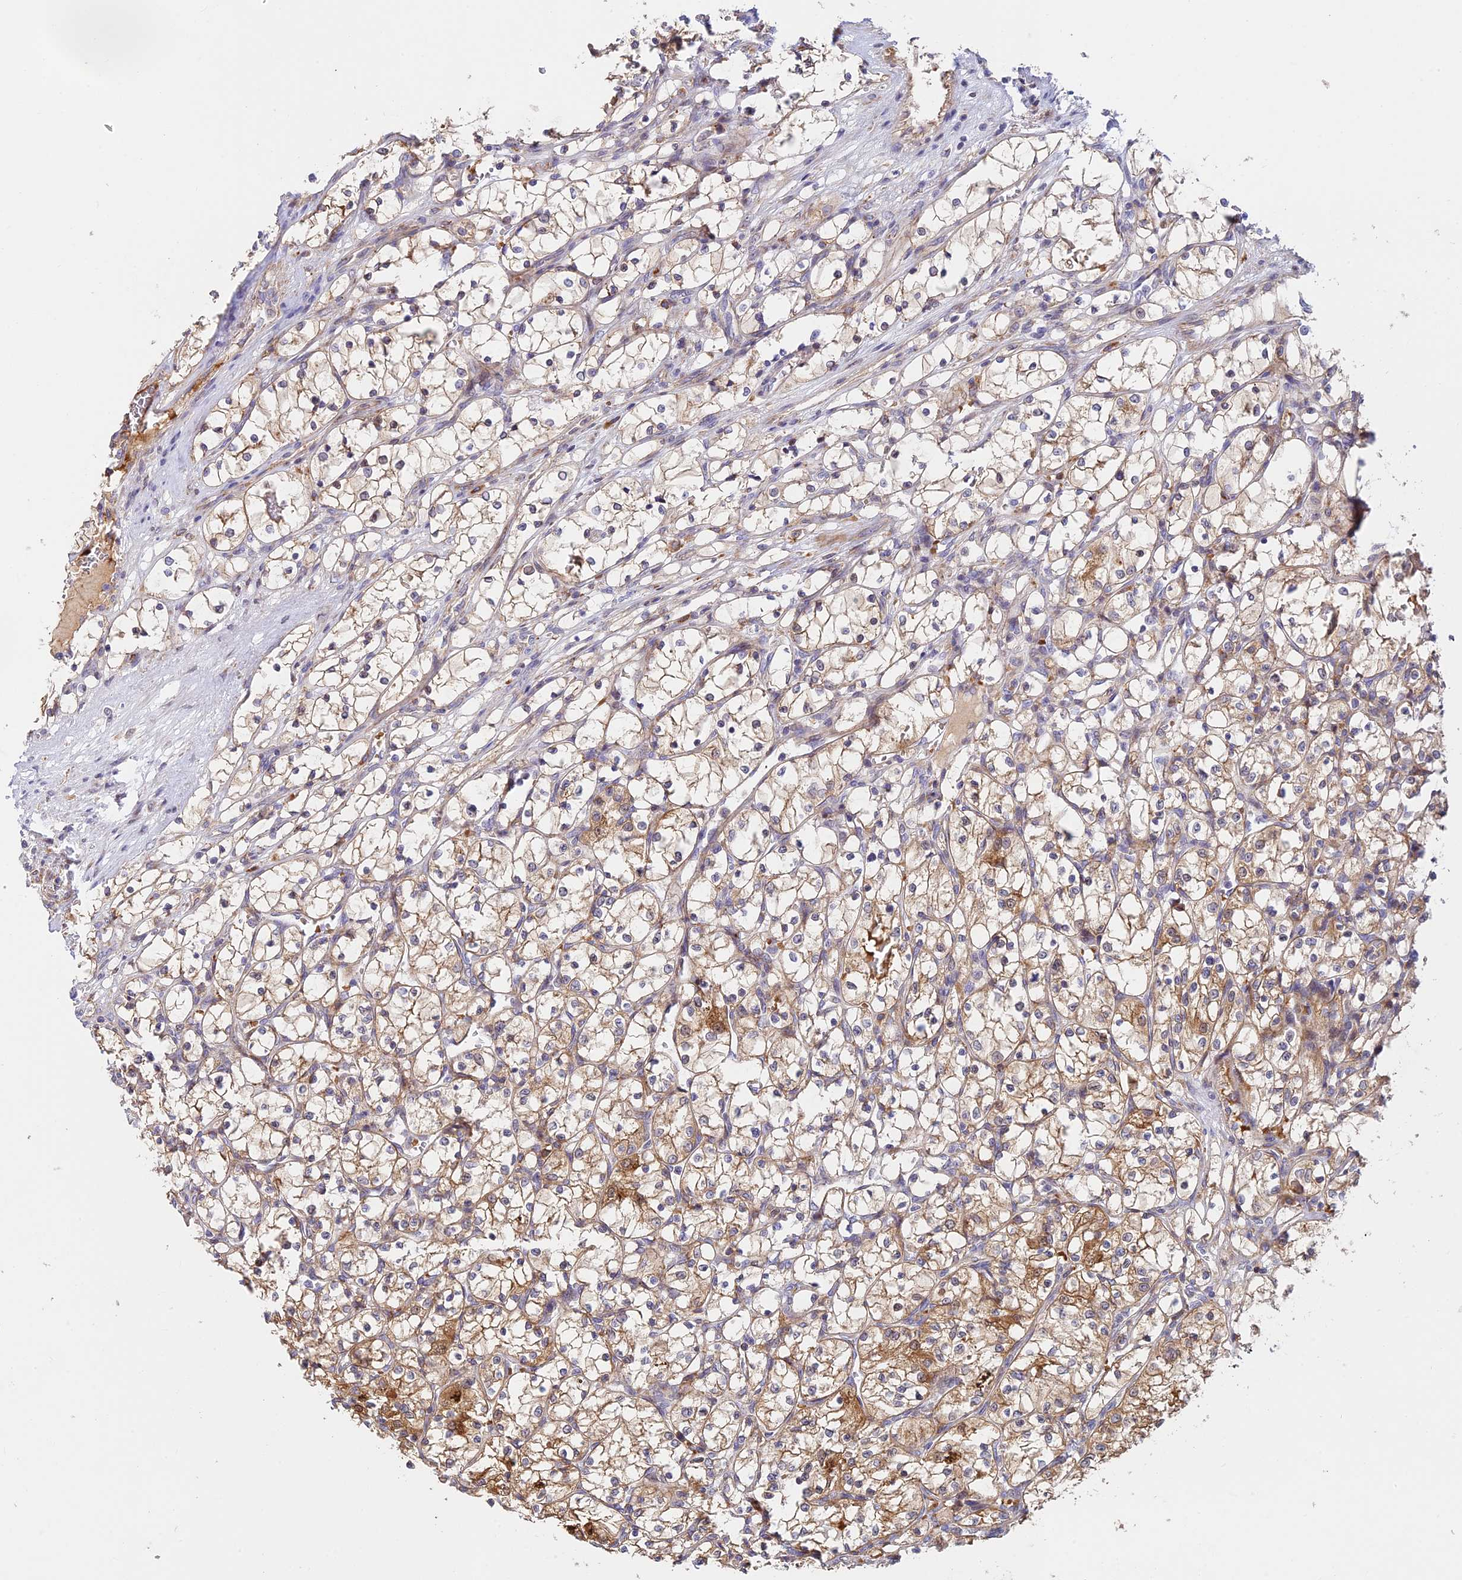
{"staining": {"intensity": "moderate", "quantity": "25%-75%", "location": "cytoplasmic/membranous"}, "tissue": "renal cancer", "cell_type": "Tumor cells", "image_type": "cancer", "snomed": [{"axis": "morphology", "description": "Adenocarcinoma, NOS"}, {"axis": "topography", "description": "Kidney"}], "caption": "Brown immunohistochemical staining in renal cancer (adenocarcinoma) reveals moderate cytoplasmic/membranous expression in approximately 25%-75% of tumor cells.", "gene": "FUOM", "patient": {"sex": "female", "age": 69}}